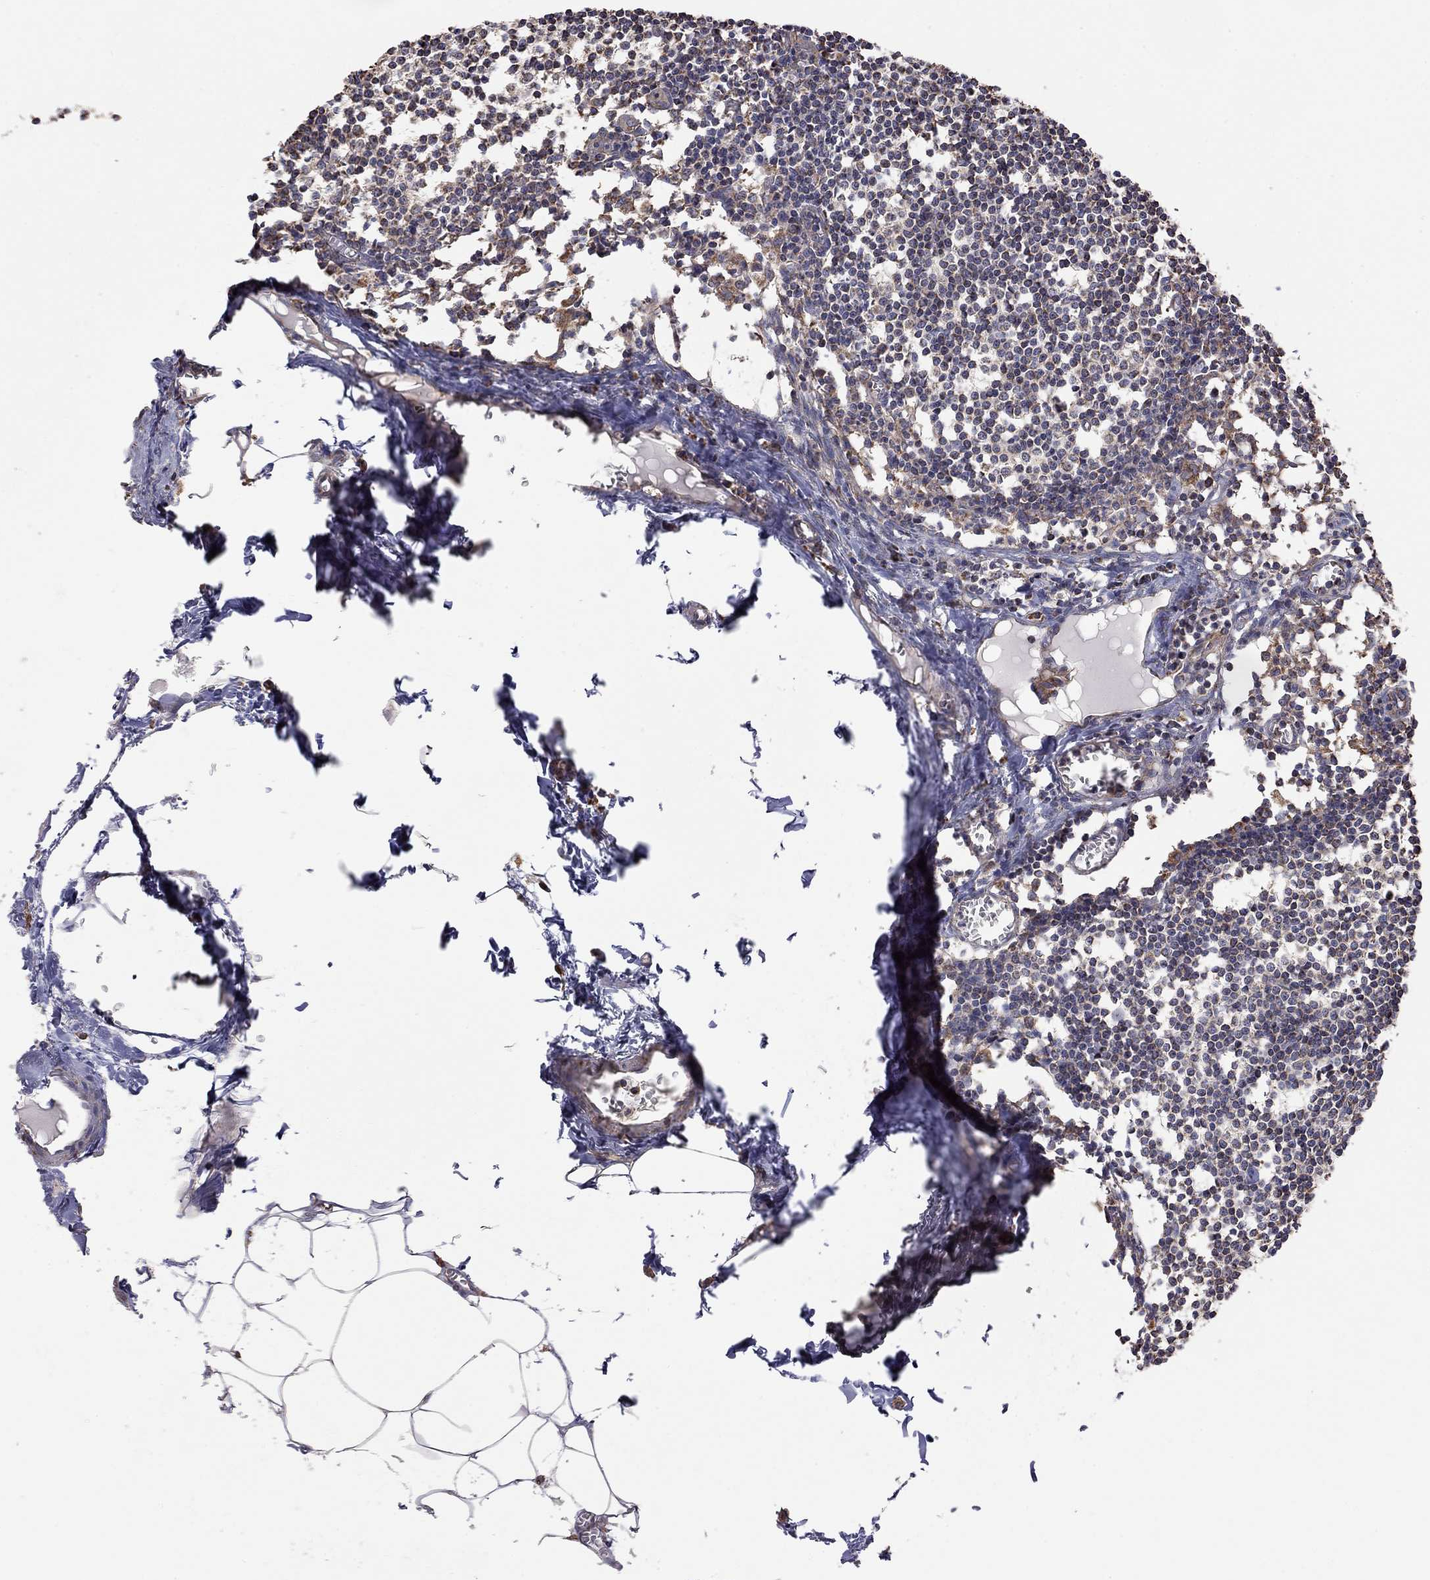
{"staining": {"intensity": "negative", "quantity": "none", "location": "none"}, "tissue": "lymph node", "cell_type": "Germinal center cells", "image_type": "normal", "snomed": [{"axis": "morphology", "description": "Normal tissue, NOS"}, {"axis": "topography", "description": "Lymph node"}], "caption": "DAB immunohistochemical staining of unremarkable human lymph node shows no significant positivity in germinal center cells.", "gene": "TDP1", "patient": {"sex": "male", "age": 59}}